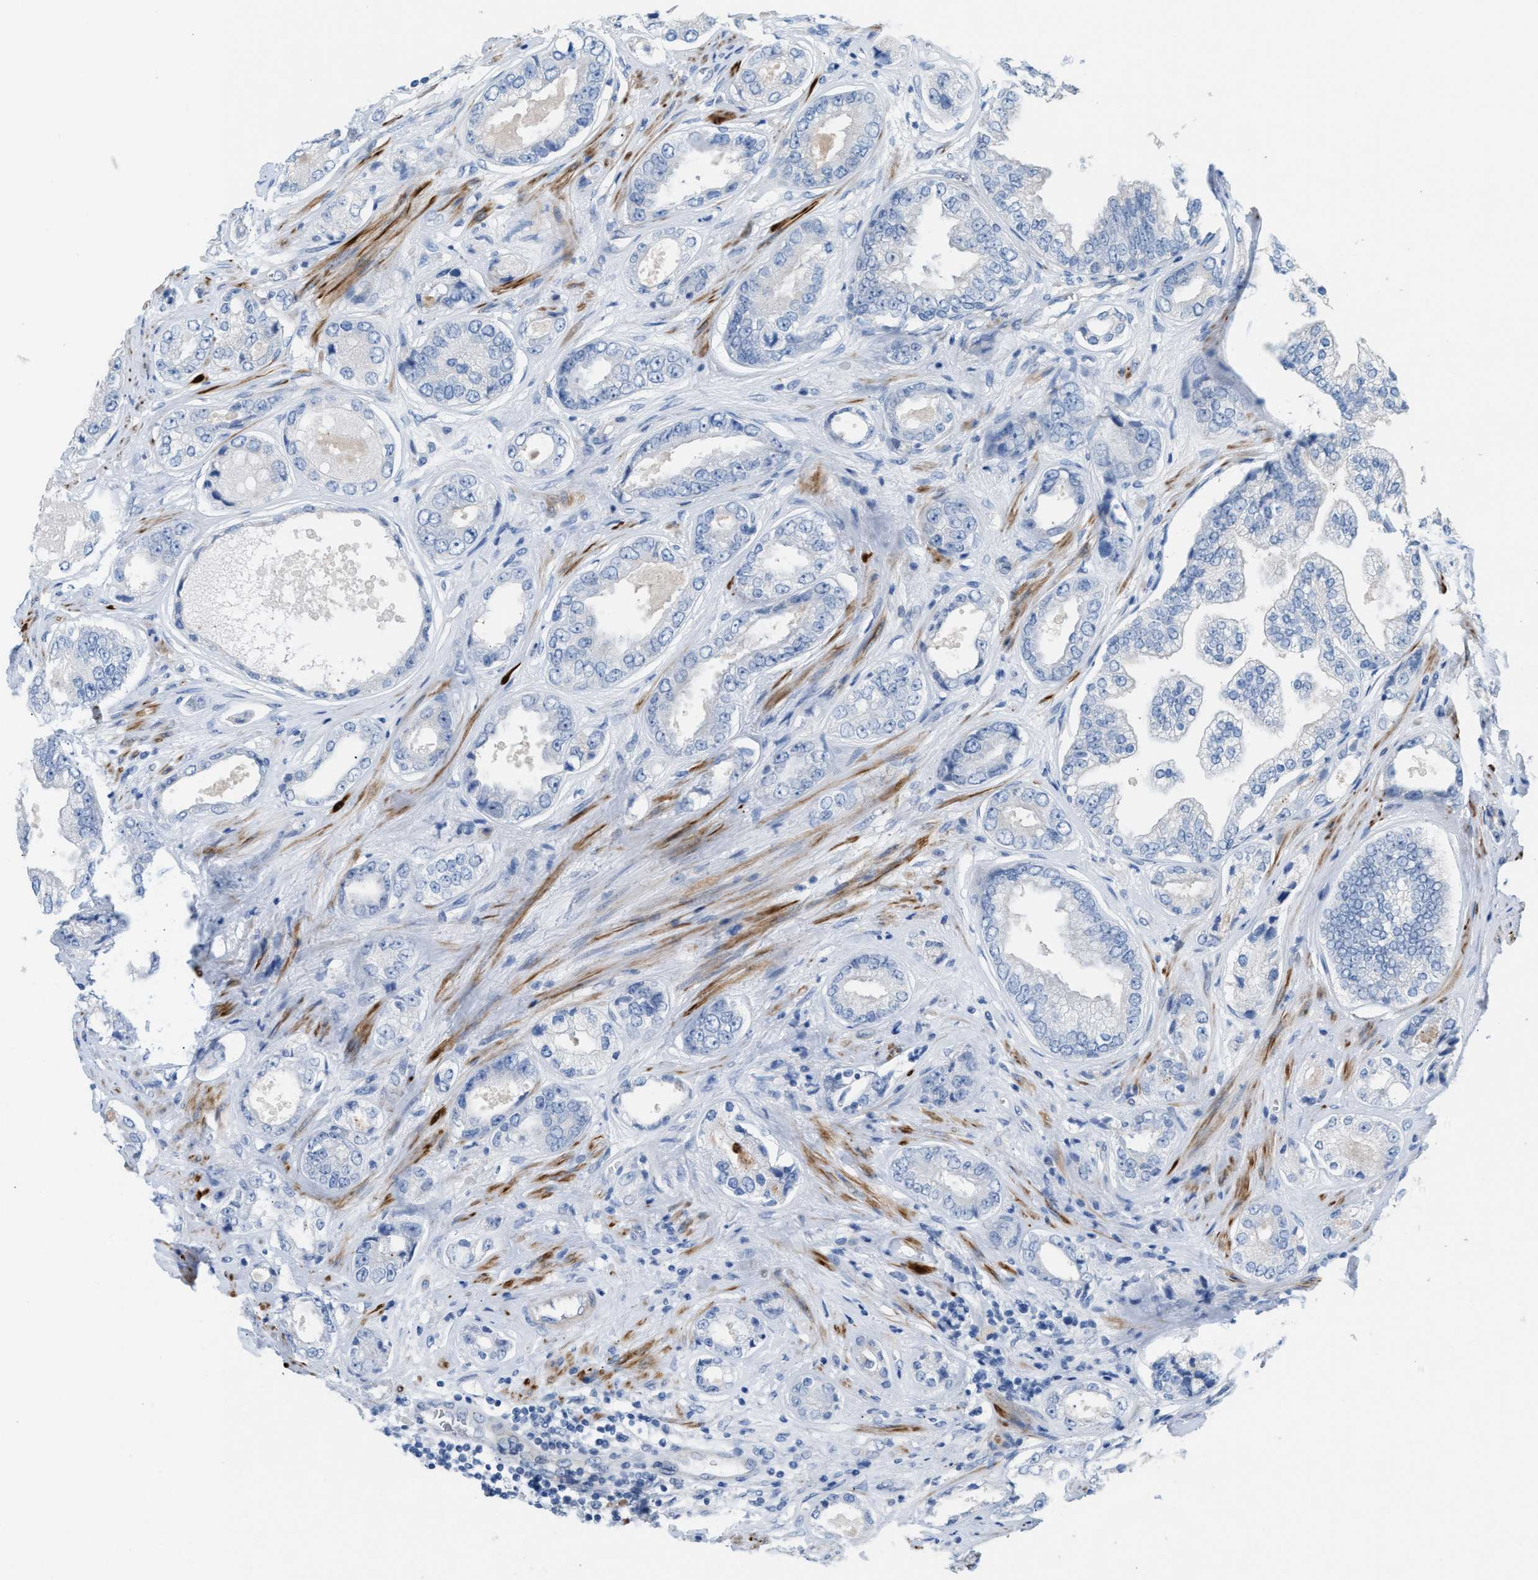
{"staining": {"intensity": "negative", "quantity": "none", "location": "none"}, "tissue": "prostate cancer", "cell_type": "Tumor cells", "image_type": "cancer", "snomed": [{"axis": "morphology", "description": "Adenocarcinoma, High grade"}, {"axis": "topography", "description": "Prostate"}], "caption": "This image is of high-grade adenocarcinoma (prostate) stained with IHC to label a protein in brown with the nuclei are counter-stained blue. There is no expression in tumor cells.", "gene": "MPP3", "patient": {"sex": "male", "age": 61}}